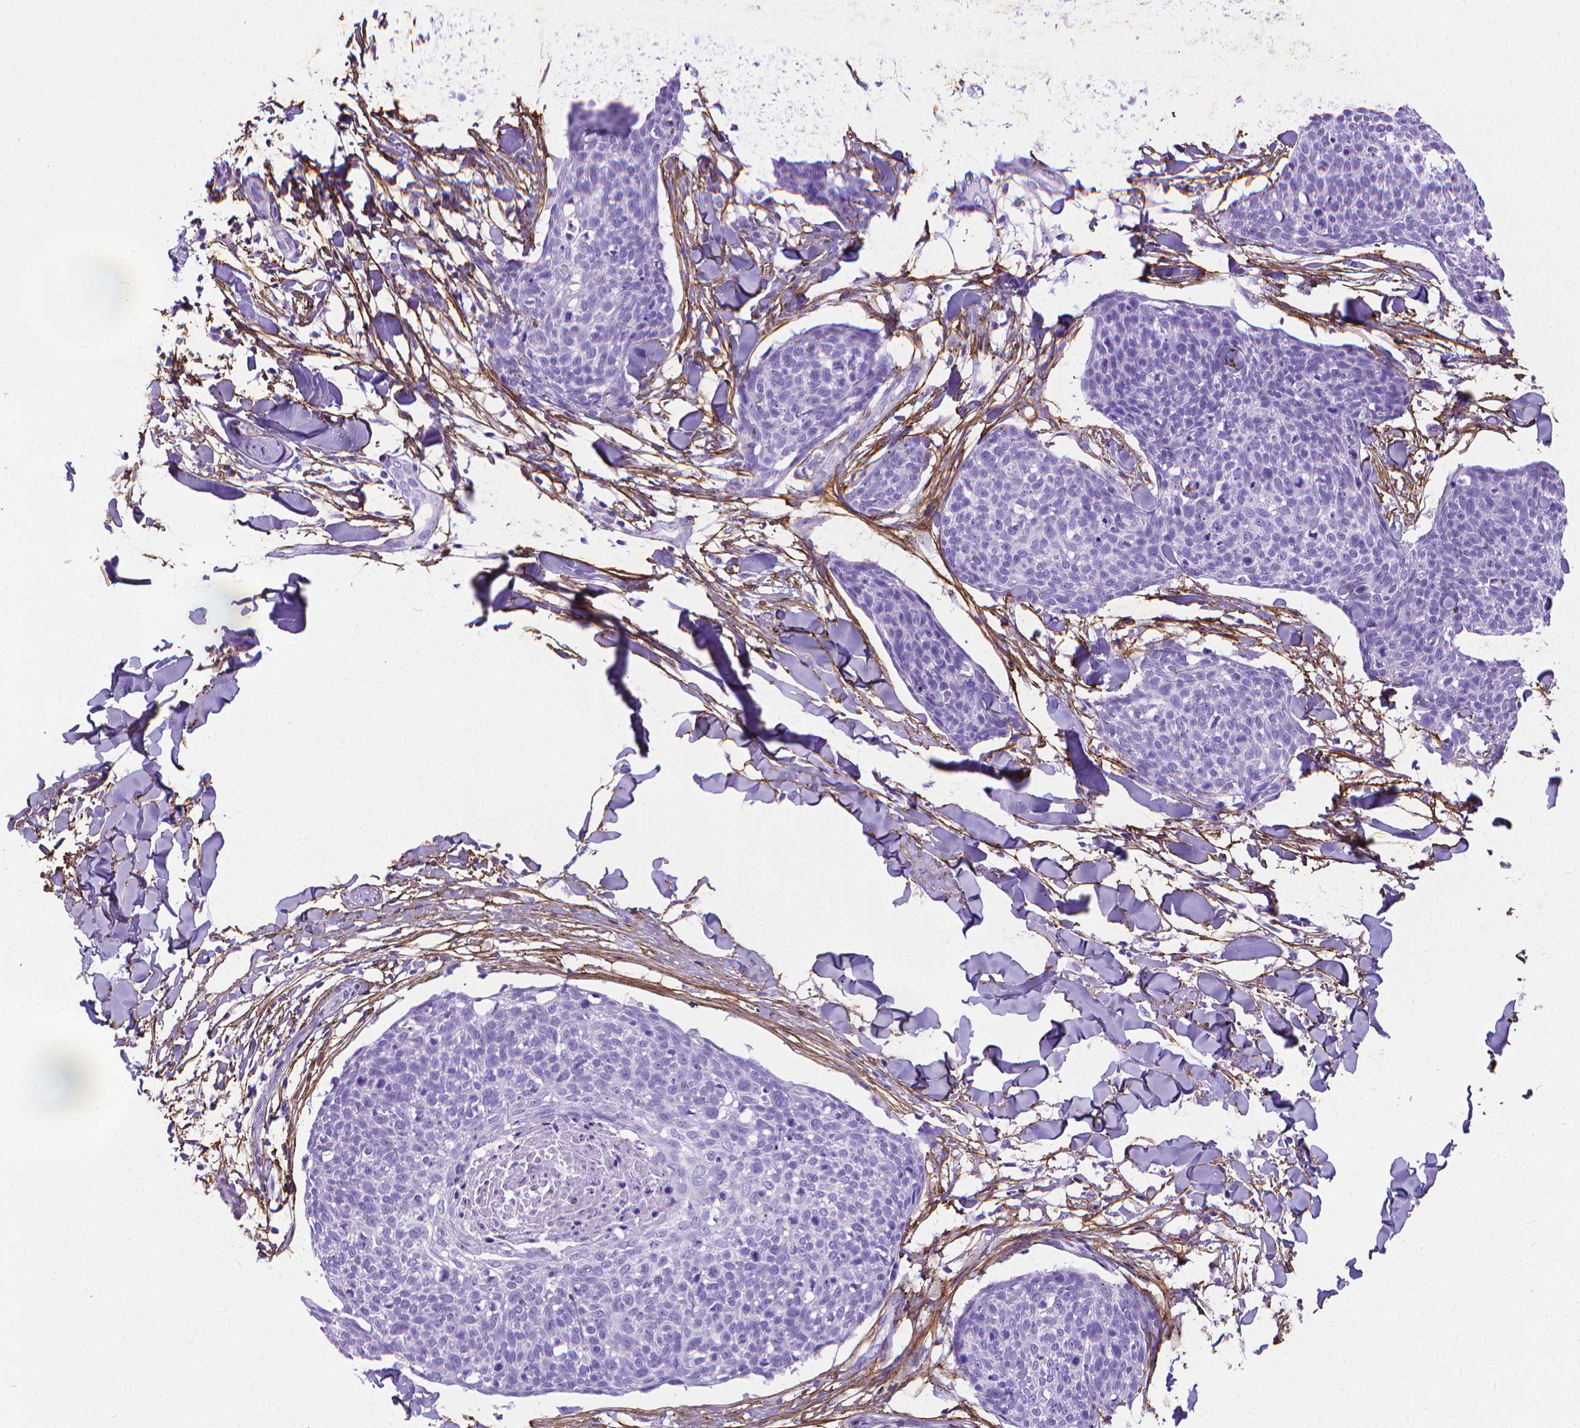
{"staining": {"intensity": "negative", "quantity": "none", "location": "none"}, "tissue": "skin cancer", "cell_type": "Tumor cells", "image_type": "cancer", "snomed": [{"axis": "morphology", "description": "Squamous cell carcinoma, NOS"}, {"axis": "topography", "description": "Skin"}, {"axis": "topography", "description": "Vulva"}], "caption": "IHC photomicrograph of neoplastic tissue: skin cancer stained with DAB (3,3'-diaminobenzidine) reveals no significant protein staining in tumor cells. (DAB immunohistochemistry, high magnification).", "gene": "MFAP2", "patient": {"sex": "female", "age": 75}}